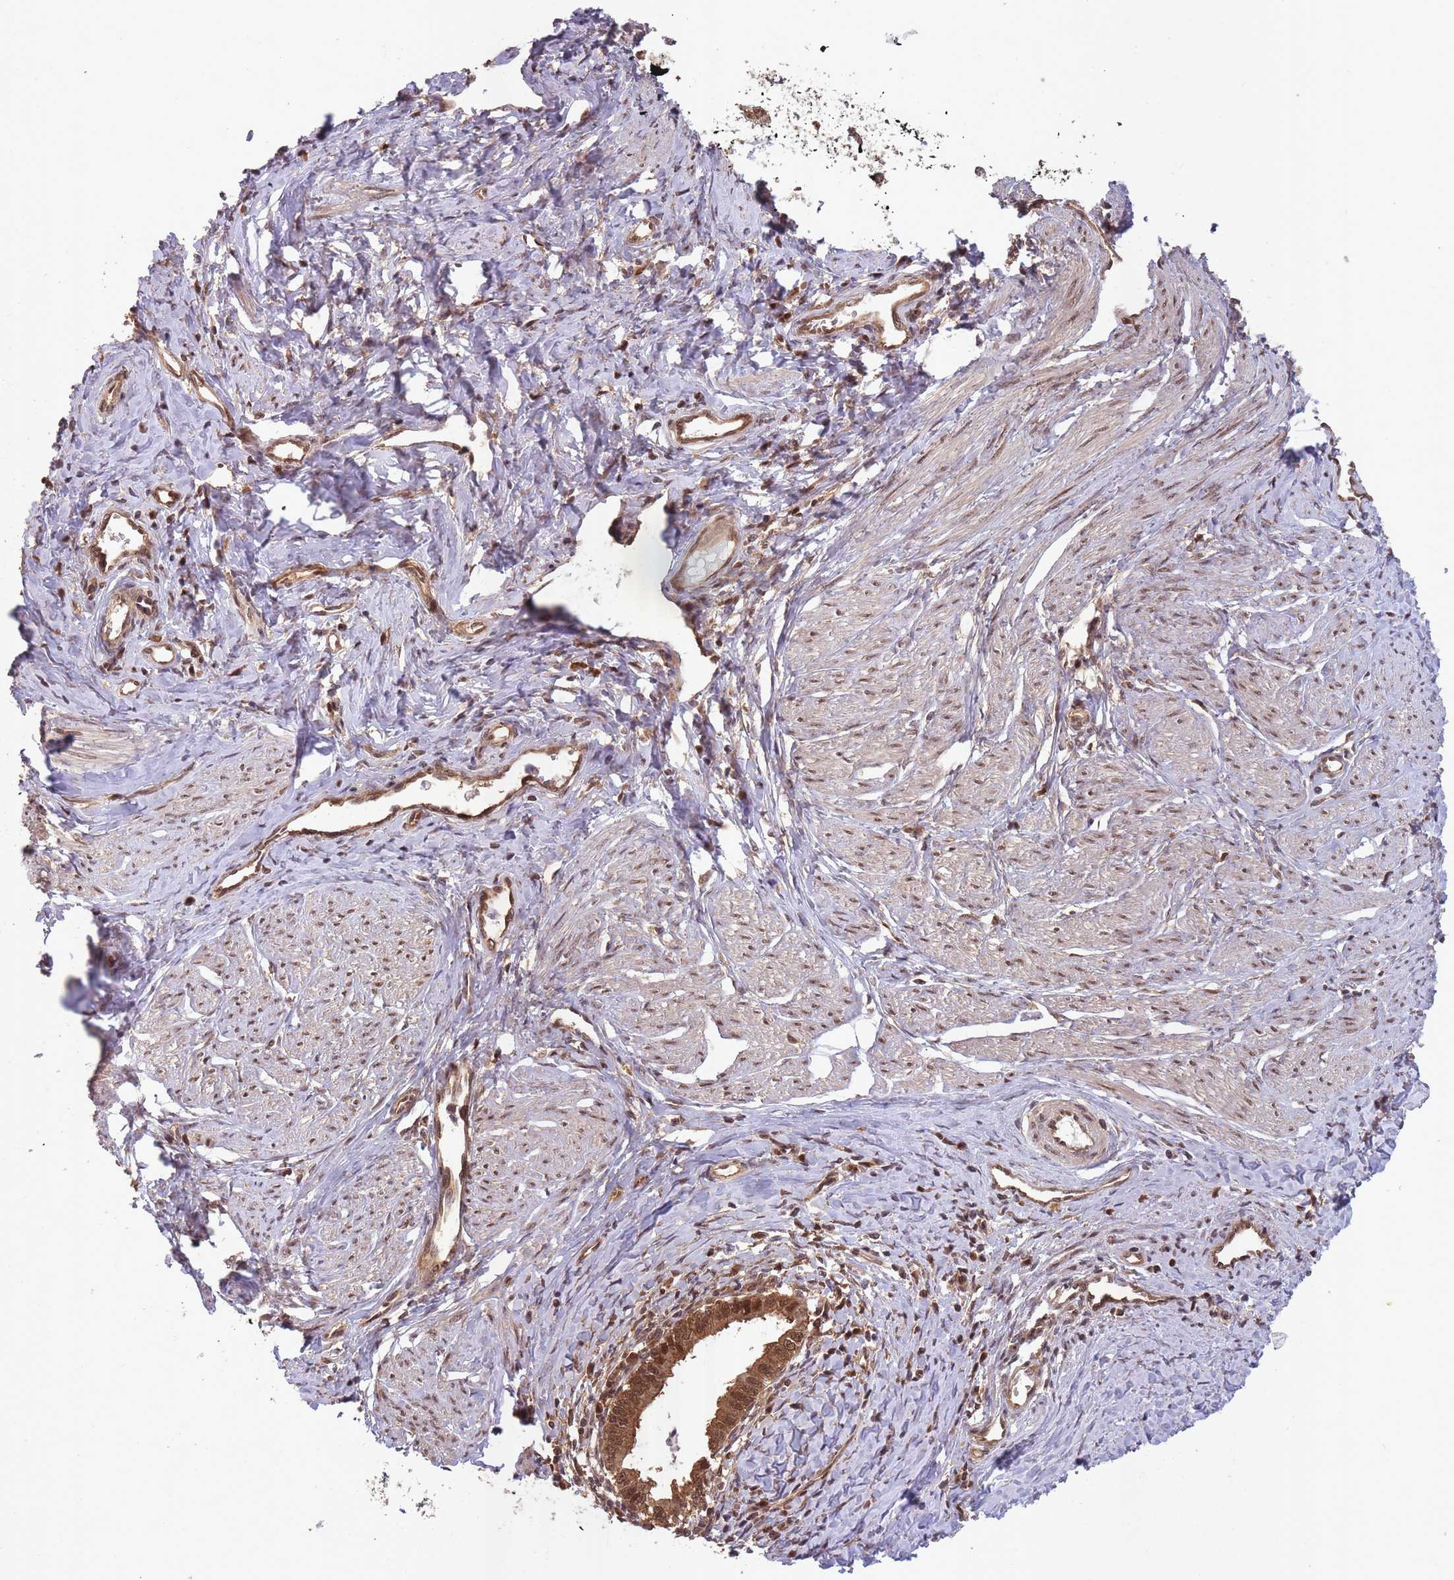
{"staining": {"intensity": "strong", "quantity": ">75%", "location": "cytoplasmic/membranous,nuclear"}, "tissue": "cervical cancer", "cell_type": "Tumor cells", "image_type": "cancer", "snomed": [{"axis": "morphology", "description": "Adenocarcinoma, NOS"}, {"axis": "topography", "description": "Cervix"}], "caption": "Immunohistochemical staining of adenocarcinoma (cervical) displays strong cytoplasmic/membranous and nuclear protein positivity in about >75% of tumor cells.", "gene": "PPP6R3", "patient": {"sex": "female", "age": 36}}